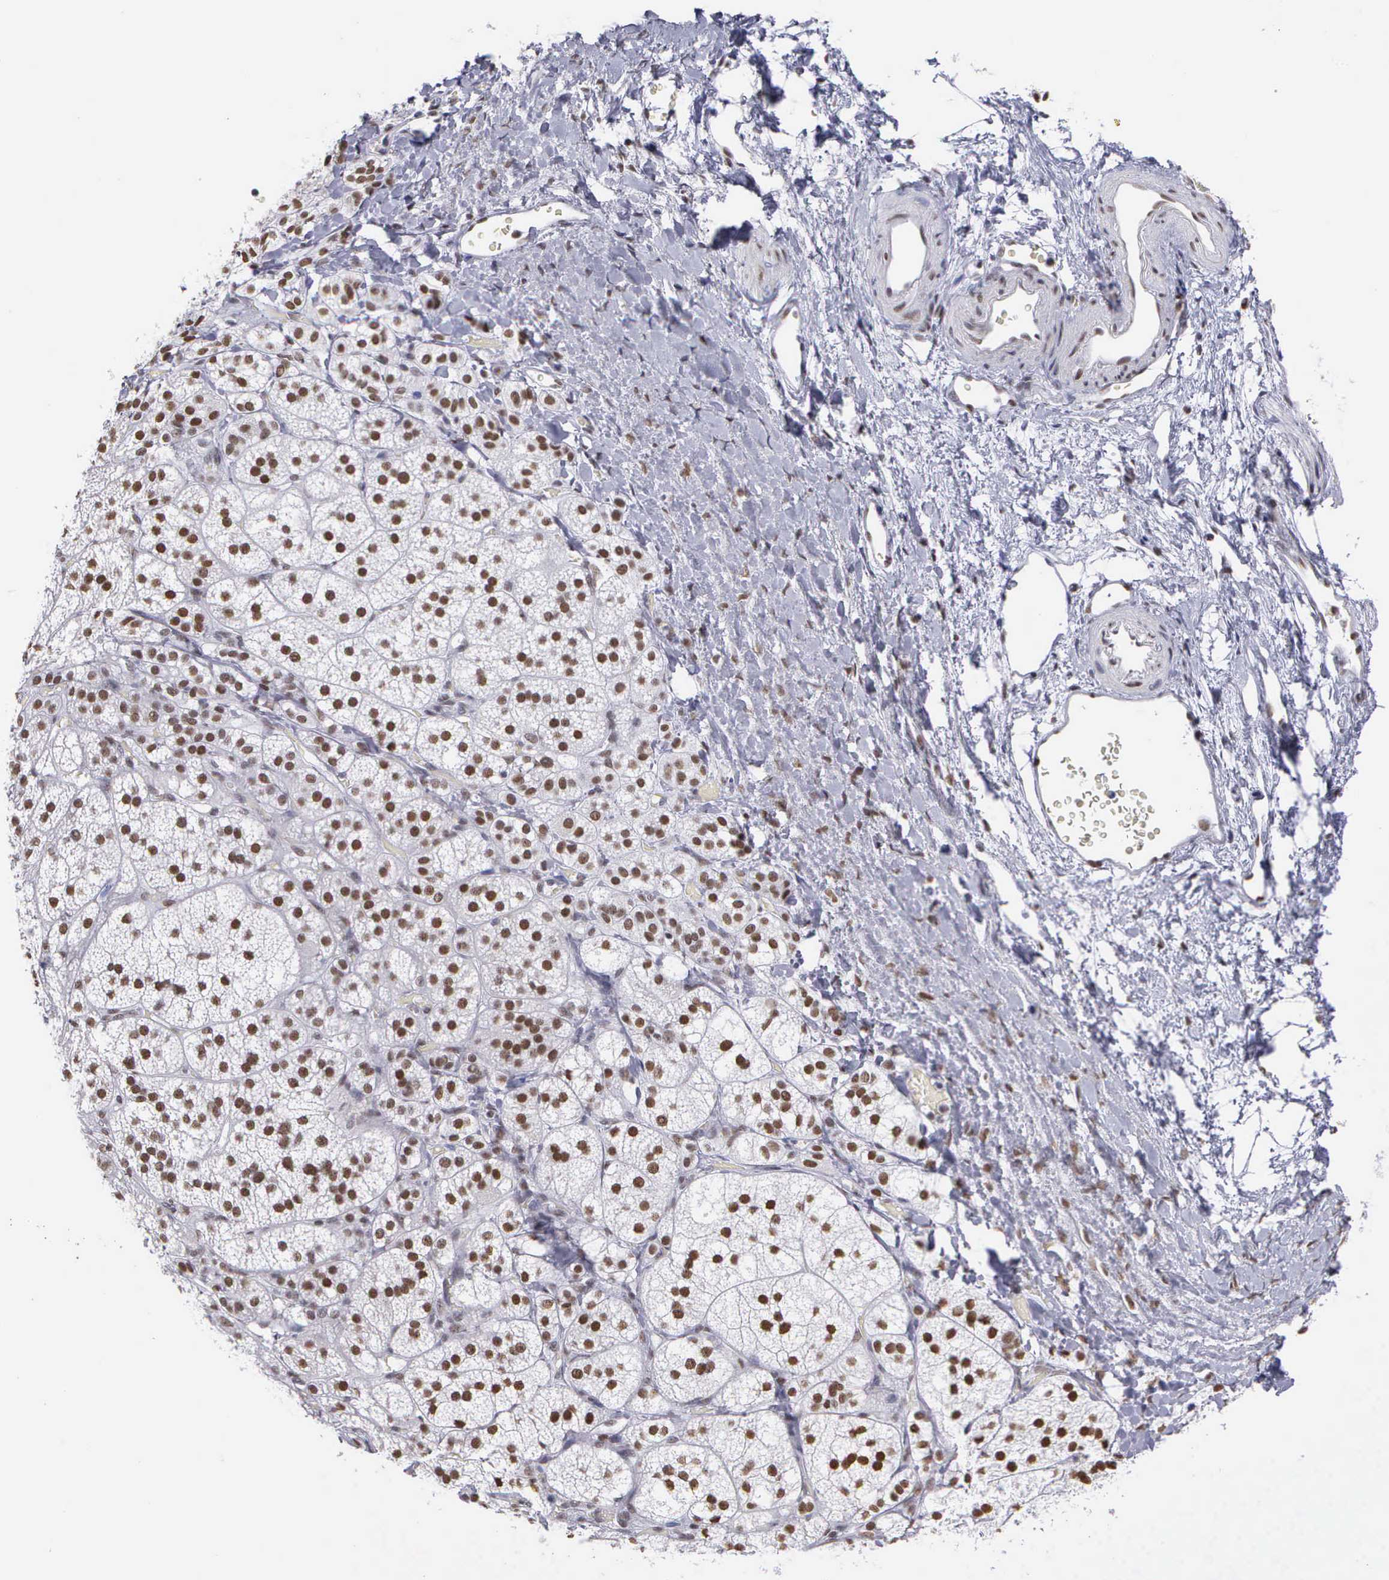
{"staining": {"intensity": "strong", "quantity": ">75%", "location": "nuclear"}, "tissue": "adrenal gland", "cell_type": "Glandular cells", "image_type": "normal", "snomed": [{"axis": "morphology", "description": "Normal tissue, NOS"}, {"axis": "topography", "description": "Adrenal gland"}], "caption": "Protein analysis of normal adrenal gland reveals strong nuclear expression in about >75% of glandular cells. The staining is performed using DAB brown chromogen to label protein expression. The nuclei are counter-stained blue using hematoxylin.", "gene": "CSTF2", "patient": {"sex": "female", "age": 60}}